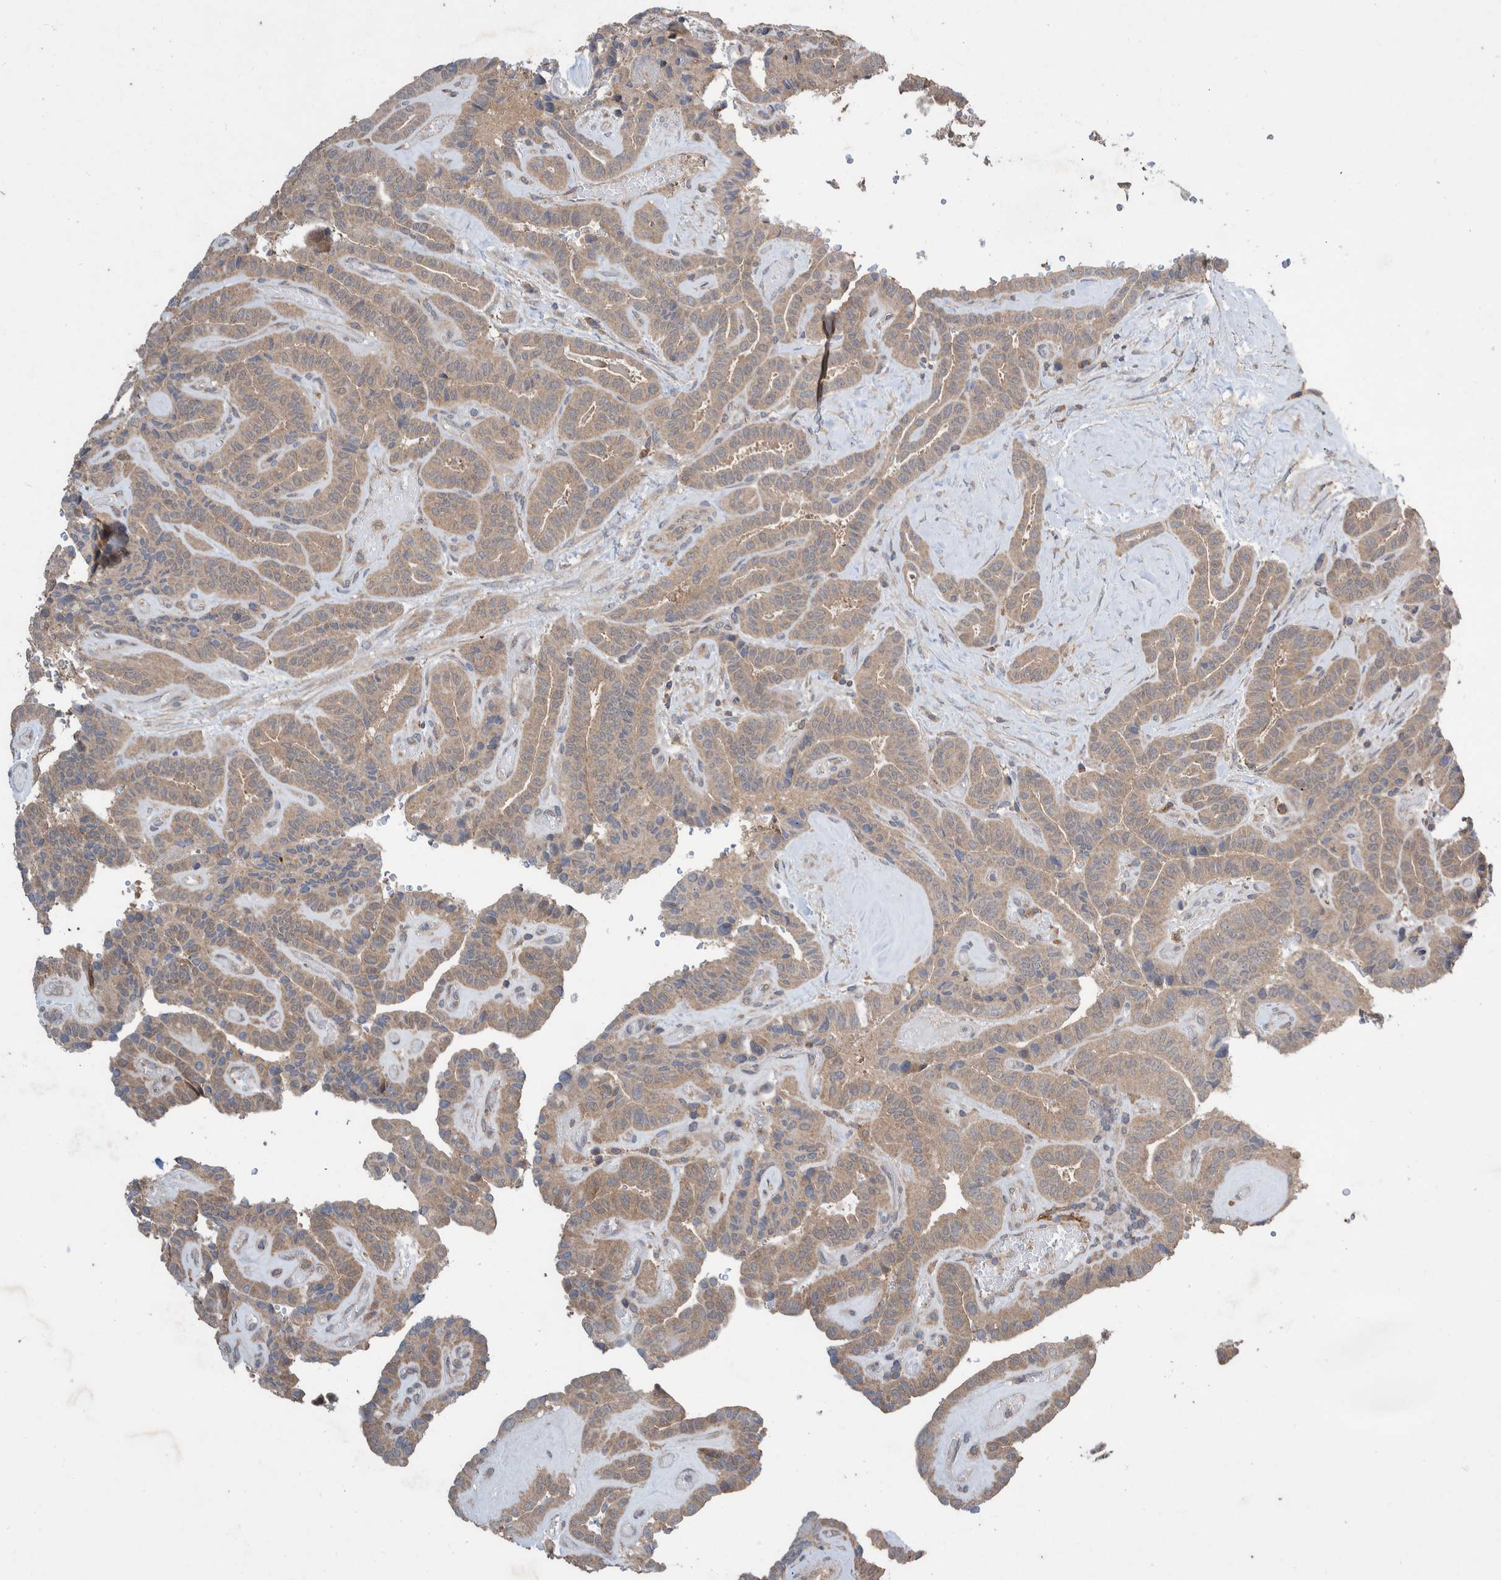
{"staining": {"intensity": "weak", "quantity": ">75%", "location": "cytoplasmic/membranous"}, "tissue": "thyroid cancer", "cell_type": "Tumor cells", "image_type": "cancer", "snomed": [{"axis": "morphology", "description": "Papillary adenocarcinoma, NOS"}, {"axis": "topography", "description": "Thyroid gland"}], "caption": "The image demonstrates immunohistochemical staining of thyroid cancer. There is weak cytoplasmic/membranous positivity is present in about >75% of tumor cells.", "gene": "PLPBP", "patient": {"sex": "male", "age": 77}}